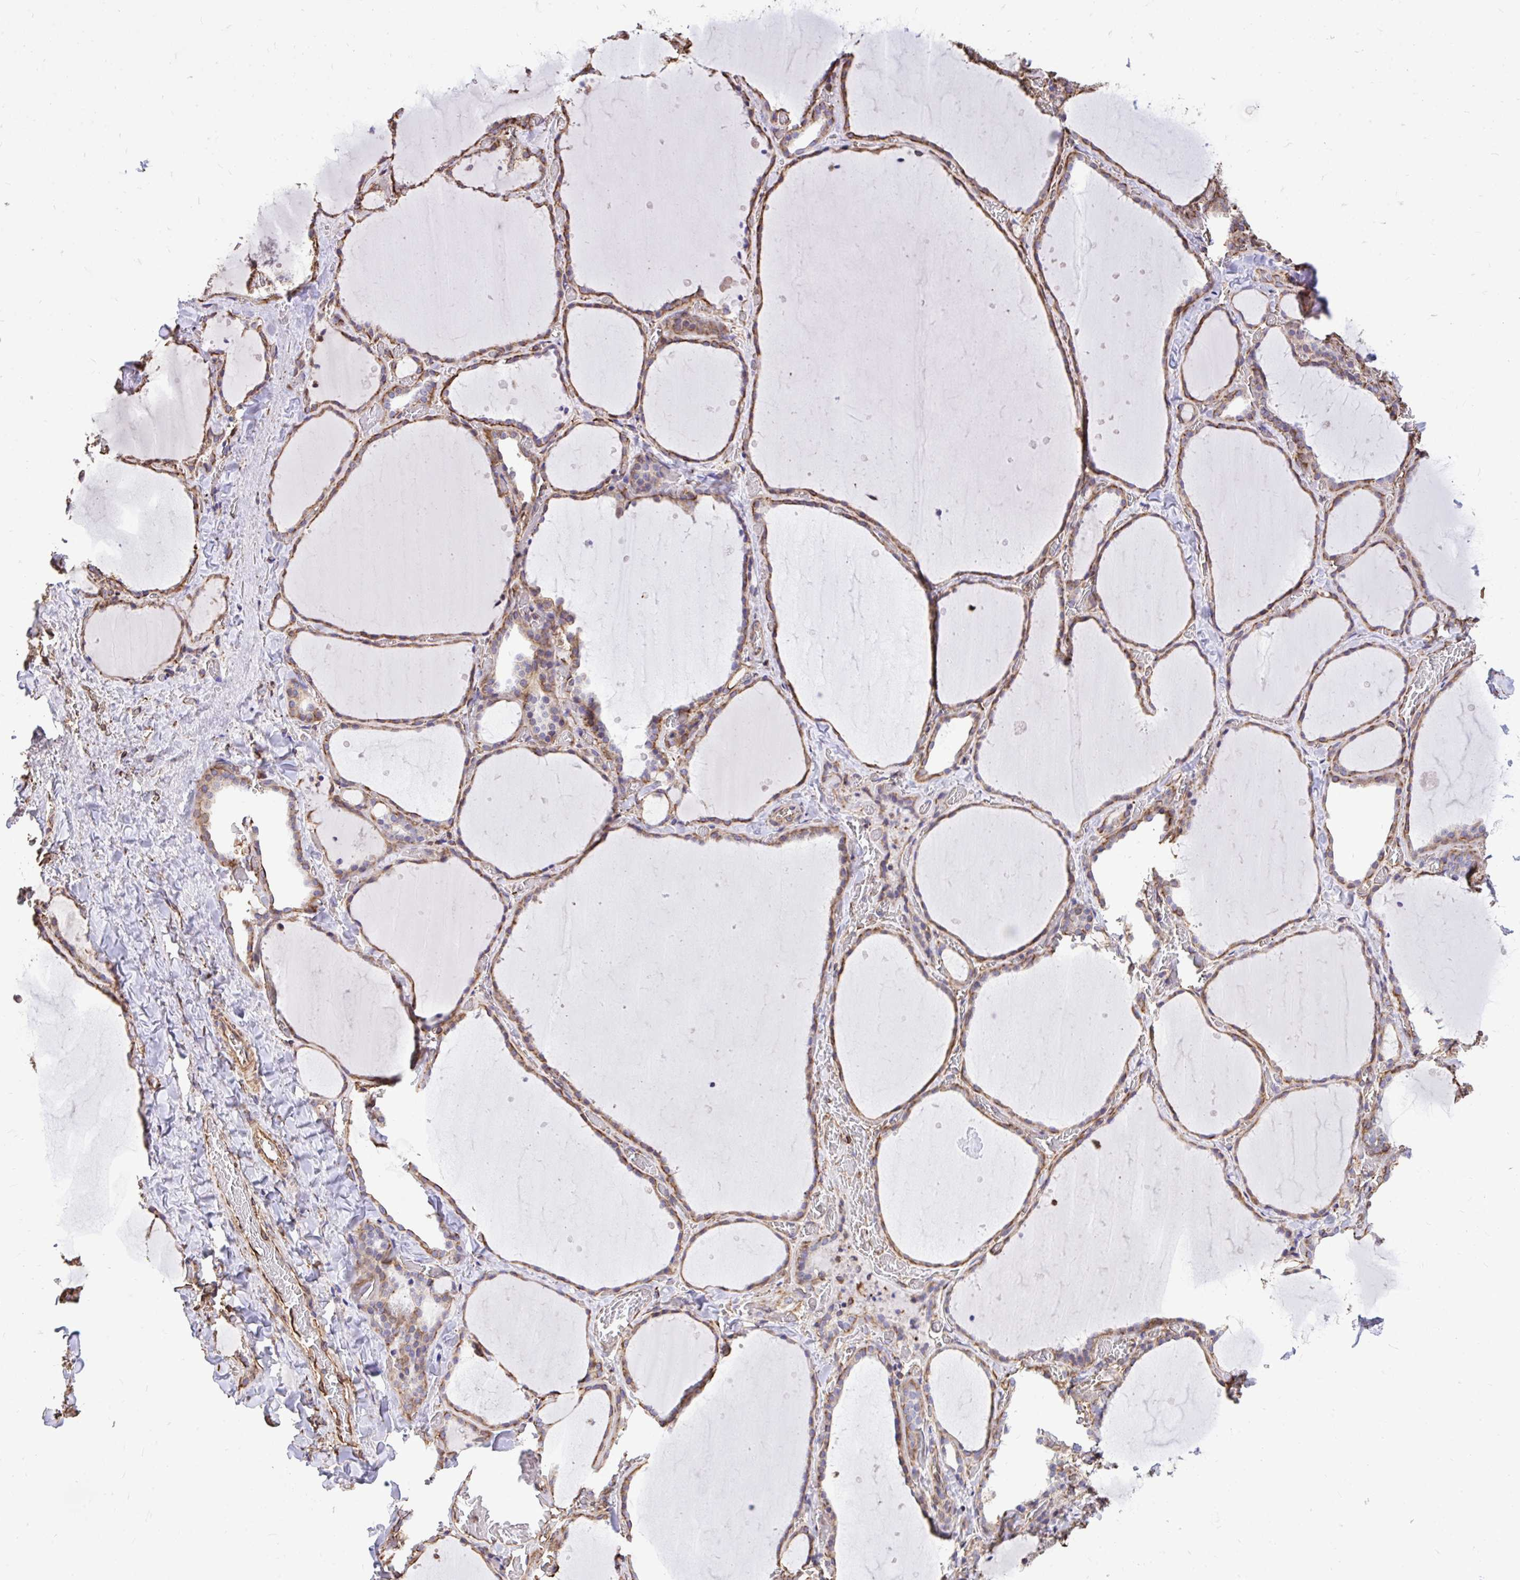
{"staining": {"intensity": "weak", "quantity": ">75%", "location": "cytoplasmic/membranous"}, "tissue": "thyroid gland", "cell_type": "Glandular cells", "image_type": "normal", "snomed": [{"axis": "morphology", "description": "Normal tissue, NOS"}, {"axis": "topography", "description": "Thyroid gland"}], "caption": "Unremarkable thyroid gland reveals weak cytoplasmic/membranous expression in approximately >75% of glandular cells, visualized by immunohistochemistry.", "gene": "RNF103", "patient": {"sex": "female", "age": 36}}